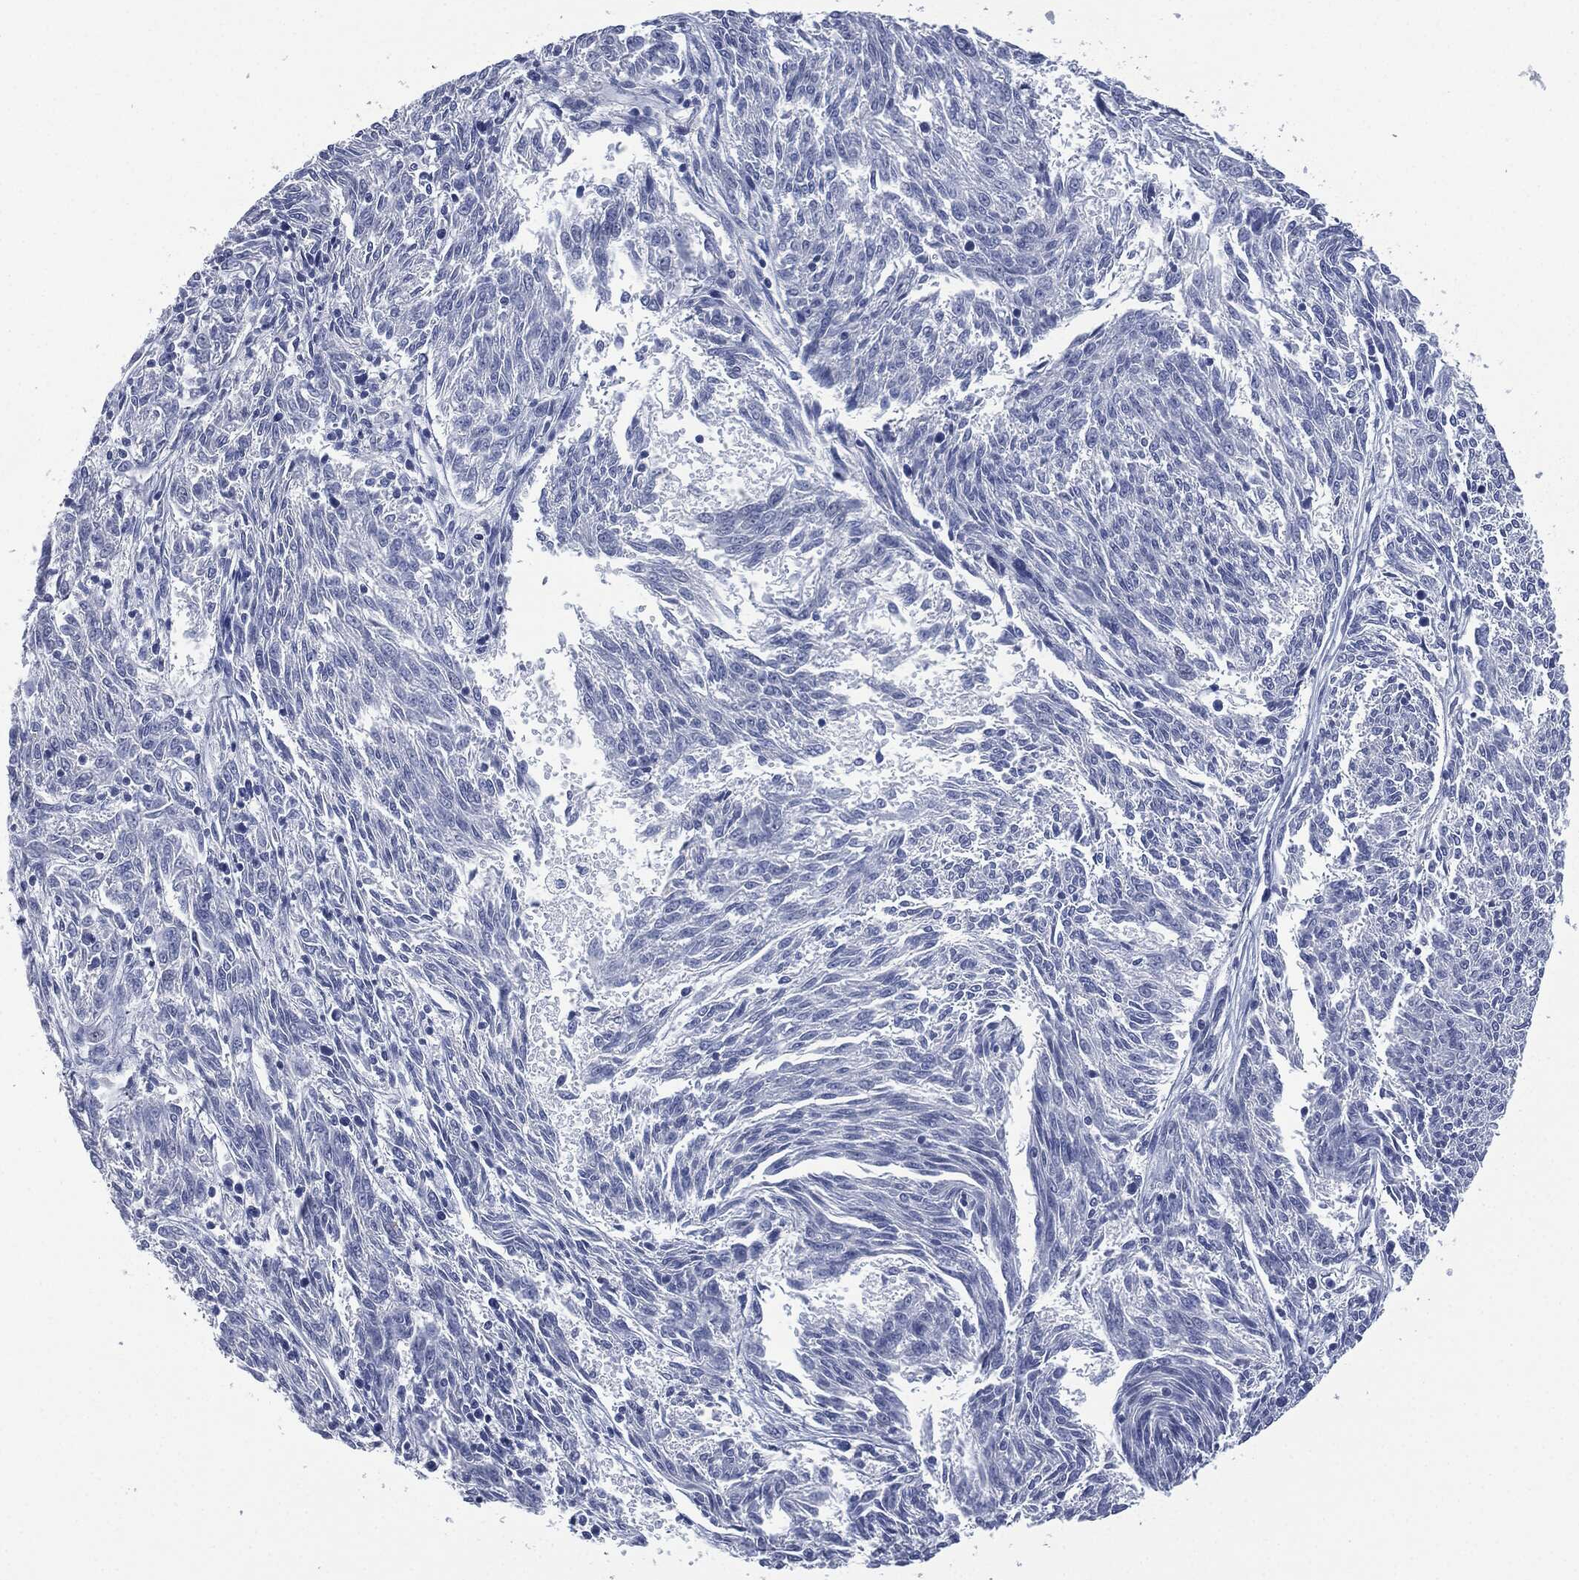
{"staining": {"intensity": "negative", "quantity": "none", "location": "none"}, "tissue": "melanoma", "cell_type": "Tumor cells", "image_type": "cancer", "snomed": [{"axis": "morphology", "description": "Malignant melanoma, NOS"}, {"axis": "topography", "description": "Skin"}], "caption": "DAB (3,3'-diaminobenzidine) immunohistochemical staining of human malignant melanoma demonstrates no significant staining in tumor cells.", "gene": "CEACAM8", "patient": {"sex": "female", "age": 72}}